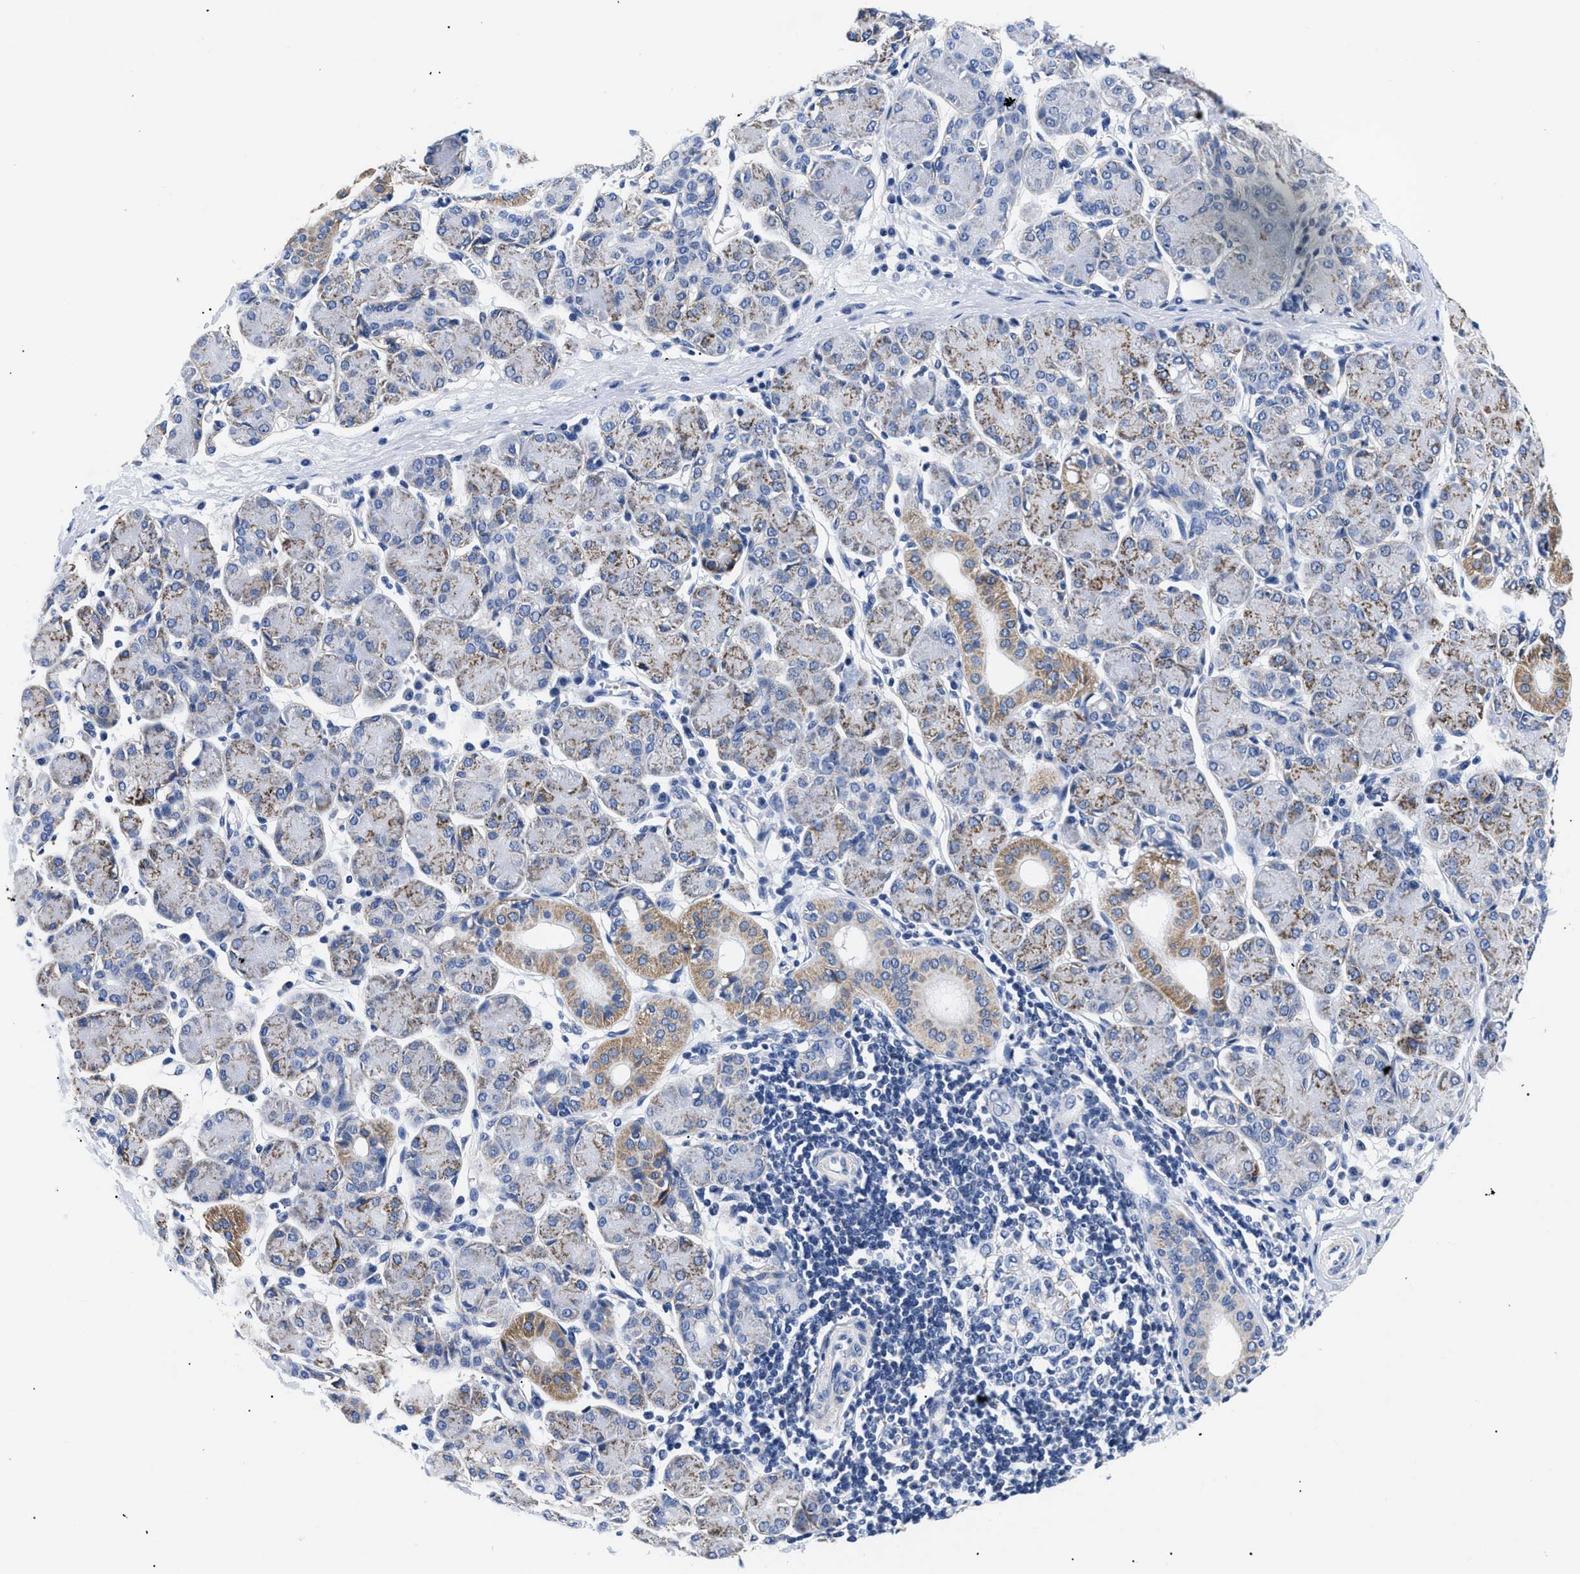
{"staining": {"intensity": "moderate", "quantity": "<25%", "location": "cytoplasmic/membranous"}, "tissue": "salivary gland", "cell_type": "Glandular cells", "image_type": "normal", "snomed": [{"axis": "morphology", "description": "Normal tissue, NOS"}, {"axis": "morphology", "description": "Inflammation, NOS"}, {"axis": "topography", "description": "Lymph node"}, {"axis": "topography", "description": "Salivary gland"}], "caption": "Immunohistochemical staining of unremarkable salivary gland displays low levels of moderate cytoplasmic/membranous positivity in approximately <25% of glandular cells. The staining is performed using DAB brown chromogen to label protein expression. The nuclei are counter-stained blue using hematoxylin.", "gene": "GPR149", "patient": {"sex": "male", "age": 3}}